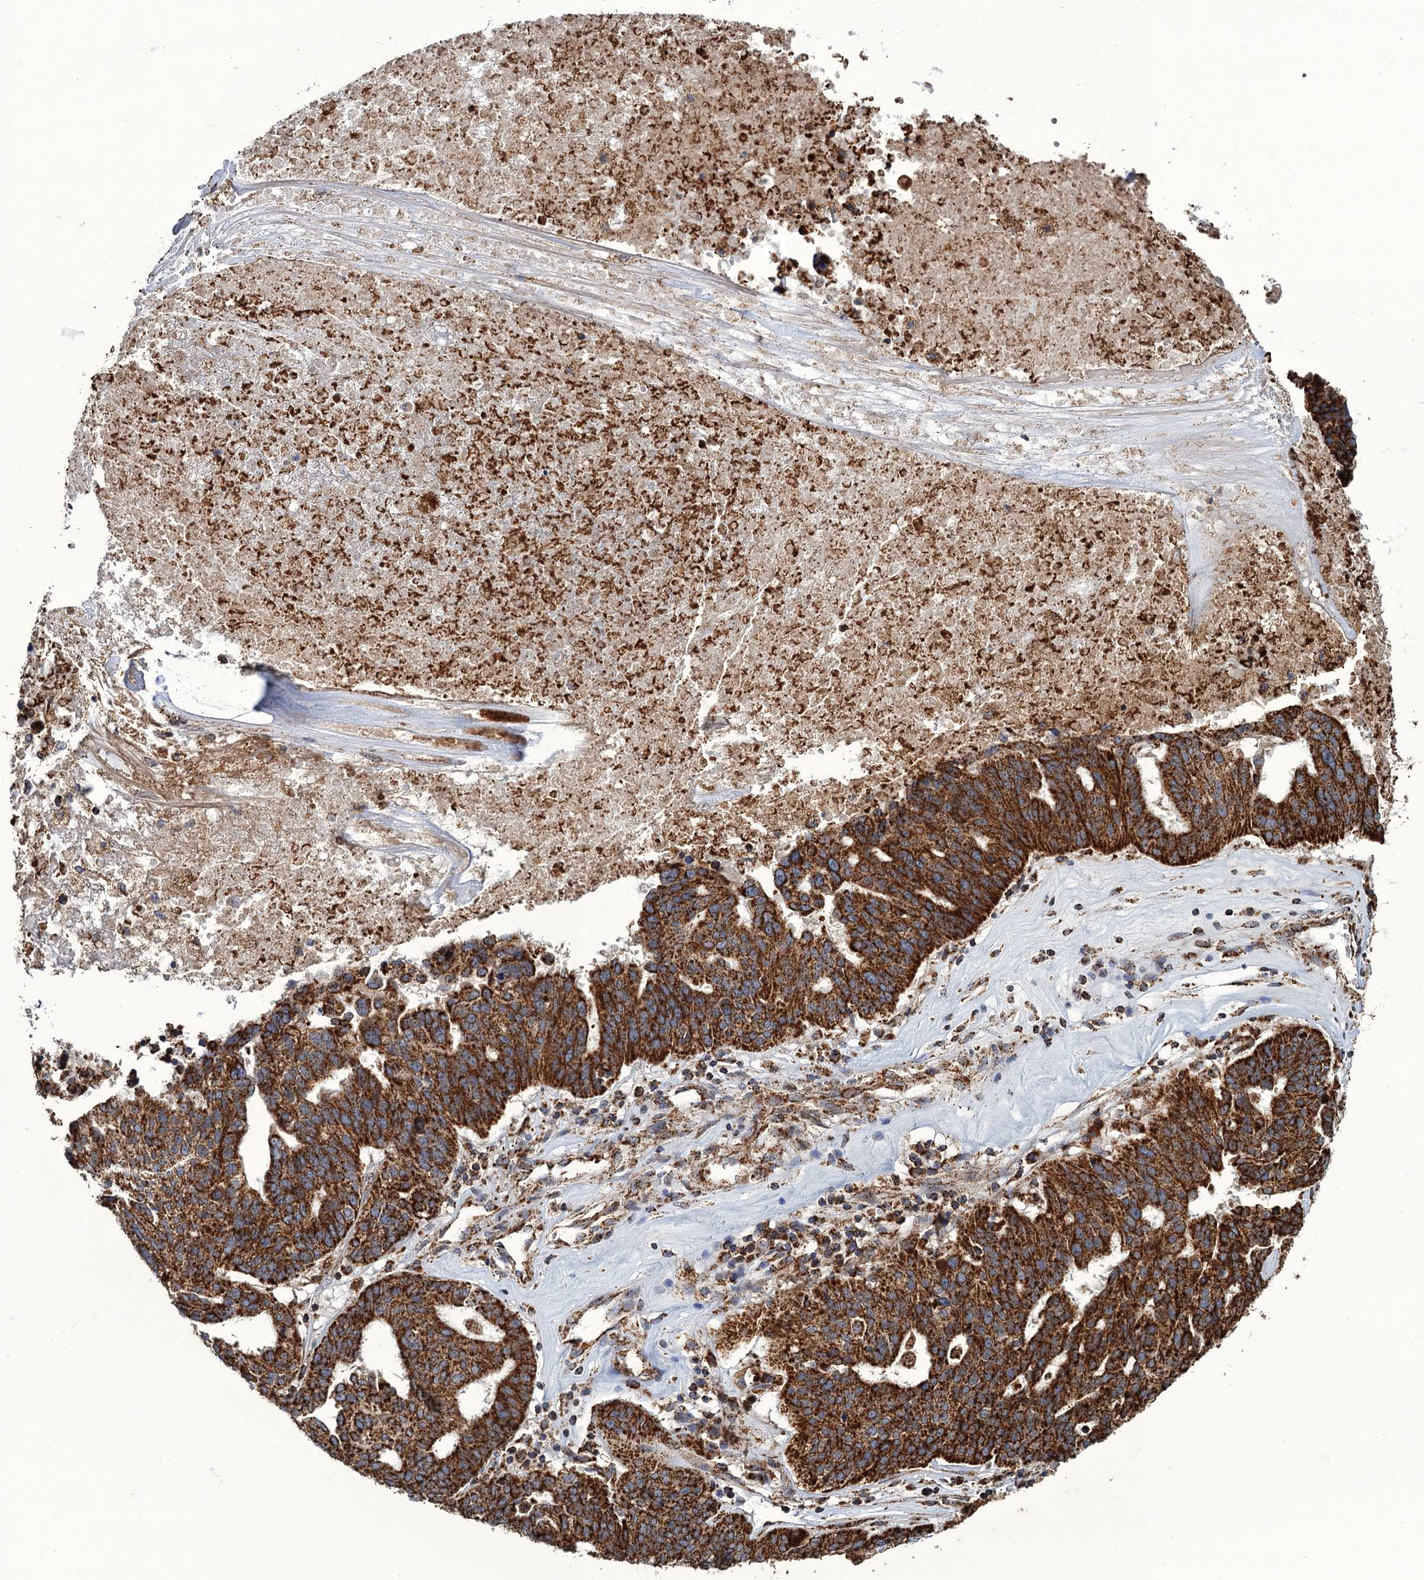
{"staining": {"intensity": "strong", "quantity": ">75%", "location": "cytoplasmic/membranous"}, "tissue": "ovarian cancer", "cell_type": "Tumor cells", "image_type": "cancer", "snomed": [{"axis": "morphology", "description": "Cystadenocarcinoma, serous, NOS"}, {"axis": "topography", "description": "Ovary"}], "caption": "Brown immunohistochemical staining in human serous cystadenocarcinoma (ovarian) exhibits strong cytoplasmic/membranous positivity in approximately >75% of tumor cells.", "gene": "APH1A", "patient": {"sex": "female", "age": 59}}